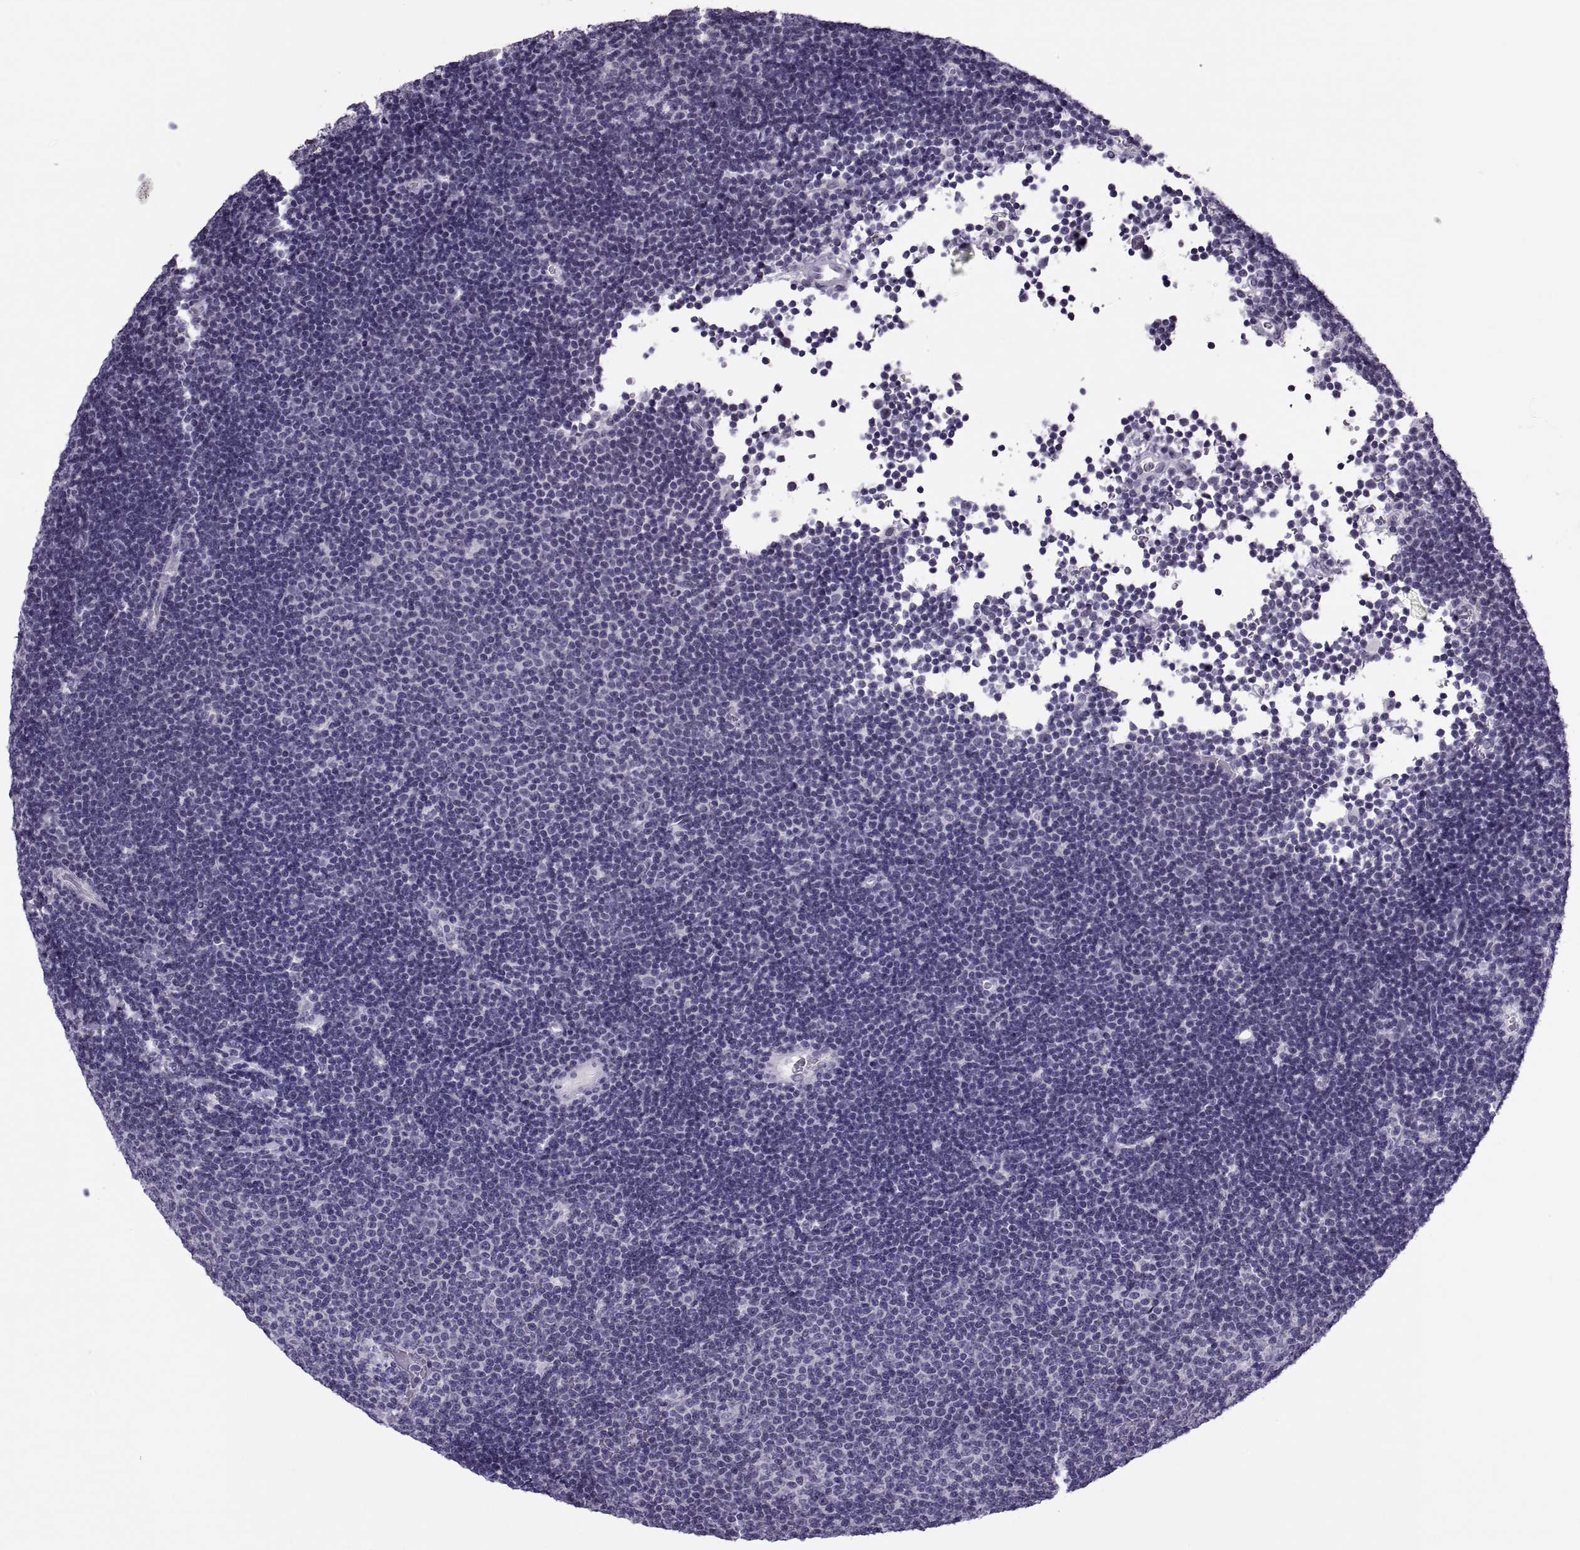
{"staining": {"intensity": "negative", "quantity": "none", "location": "none"}, "tissue": "lymphoma", "cell_type": "Tumor cells", "image_type": "cancer", "snomed": [{"axis": "morphology", "description": "Malignant lymphoma, non-Hodgkin's type, Low grade"}, {"axis": "topography", "description": "Brain"}], "caption": "The image exhibits no significant expression in tumor cells of lymphoma. The staining was performed using DAB (3,3'-diaminobenzidine) to visualize the protein expression in brown, while the nuclei were stained in blue with hematoxylin (Magnification: 20x).", "gene": "SYNGR4", "patient": {"sex": "female", "age": 66}}